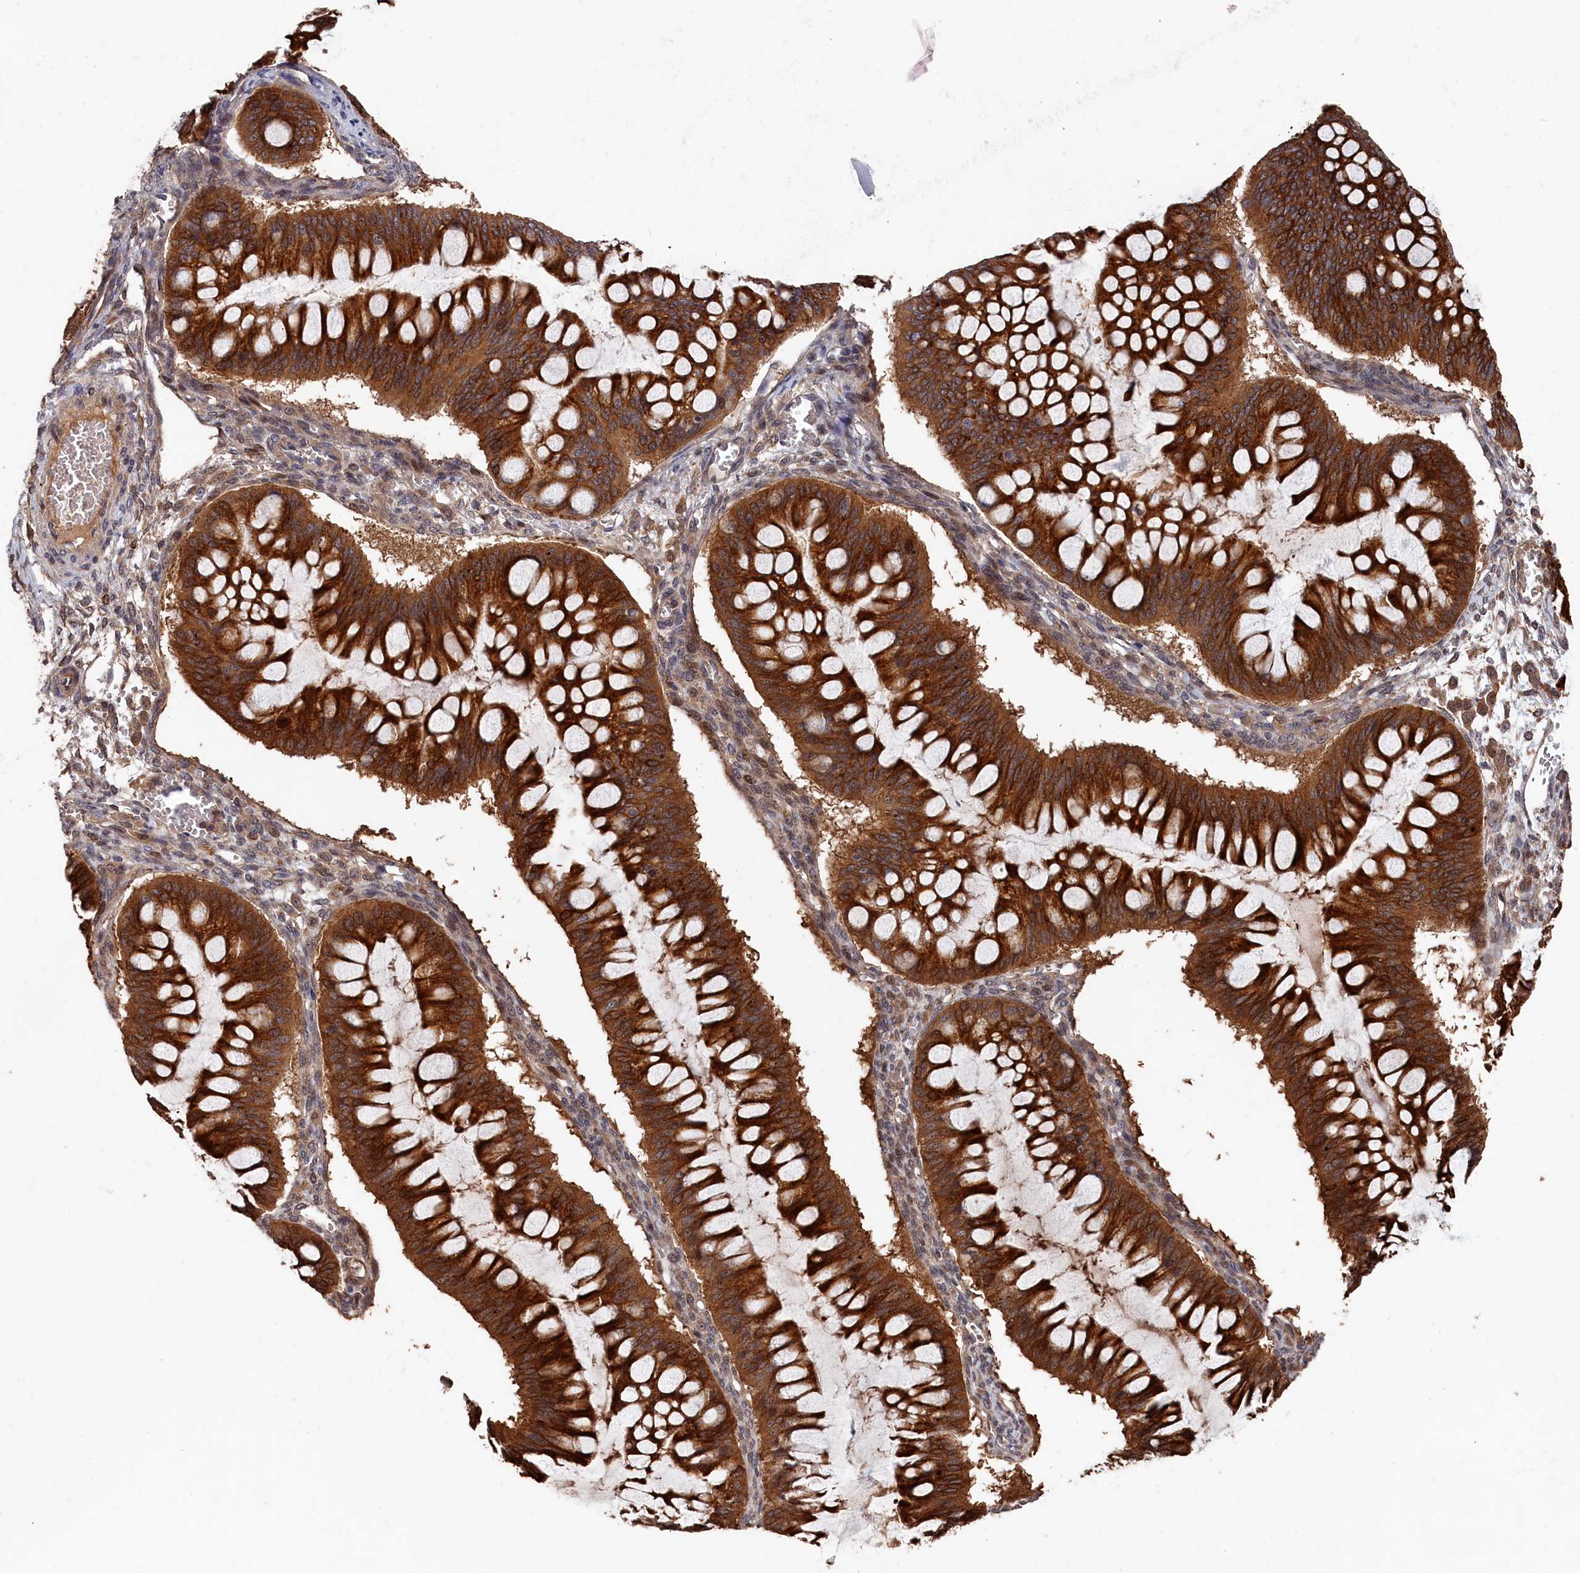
{"staining": {"intensity": "strong", "quantity": ">75%", "location": "cytoplasmic/membranous"}, "tissue": "ovarian cancer", "cell_type": "Tumor cells", "image_type": "cancer", "snomed": [{"axis": "morphology", "description": "Cystadenocarcinoma, mucinous, NOS"}, {"axis": "topography", "description": "Ovary"}], "caption": "Protein staining by immunohistochemistry displays strong cytoplasmic/membranous staining in about >75% of tumor cells in ovarian cancer (mucinous cystadenocarcinoma).", "gene": "RMI2", "patient": {"sex": "female", "age": 73}}